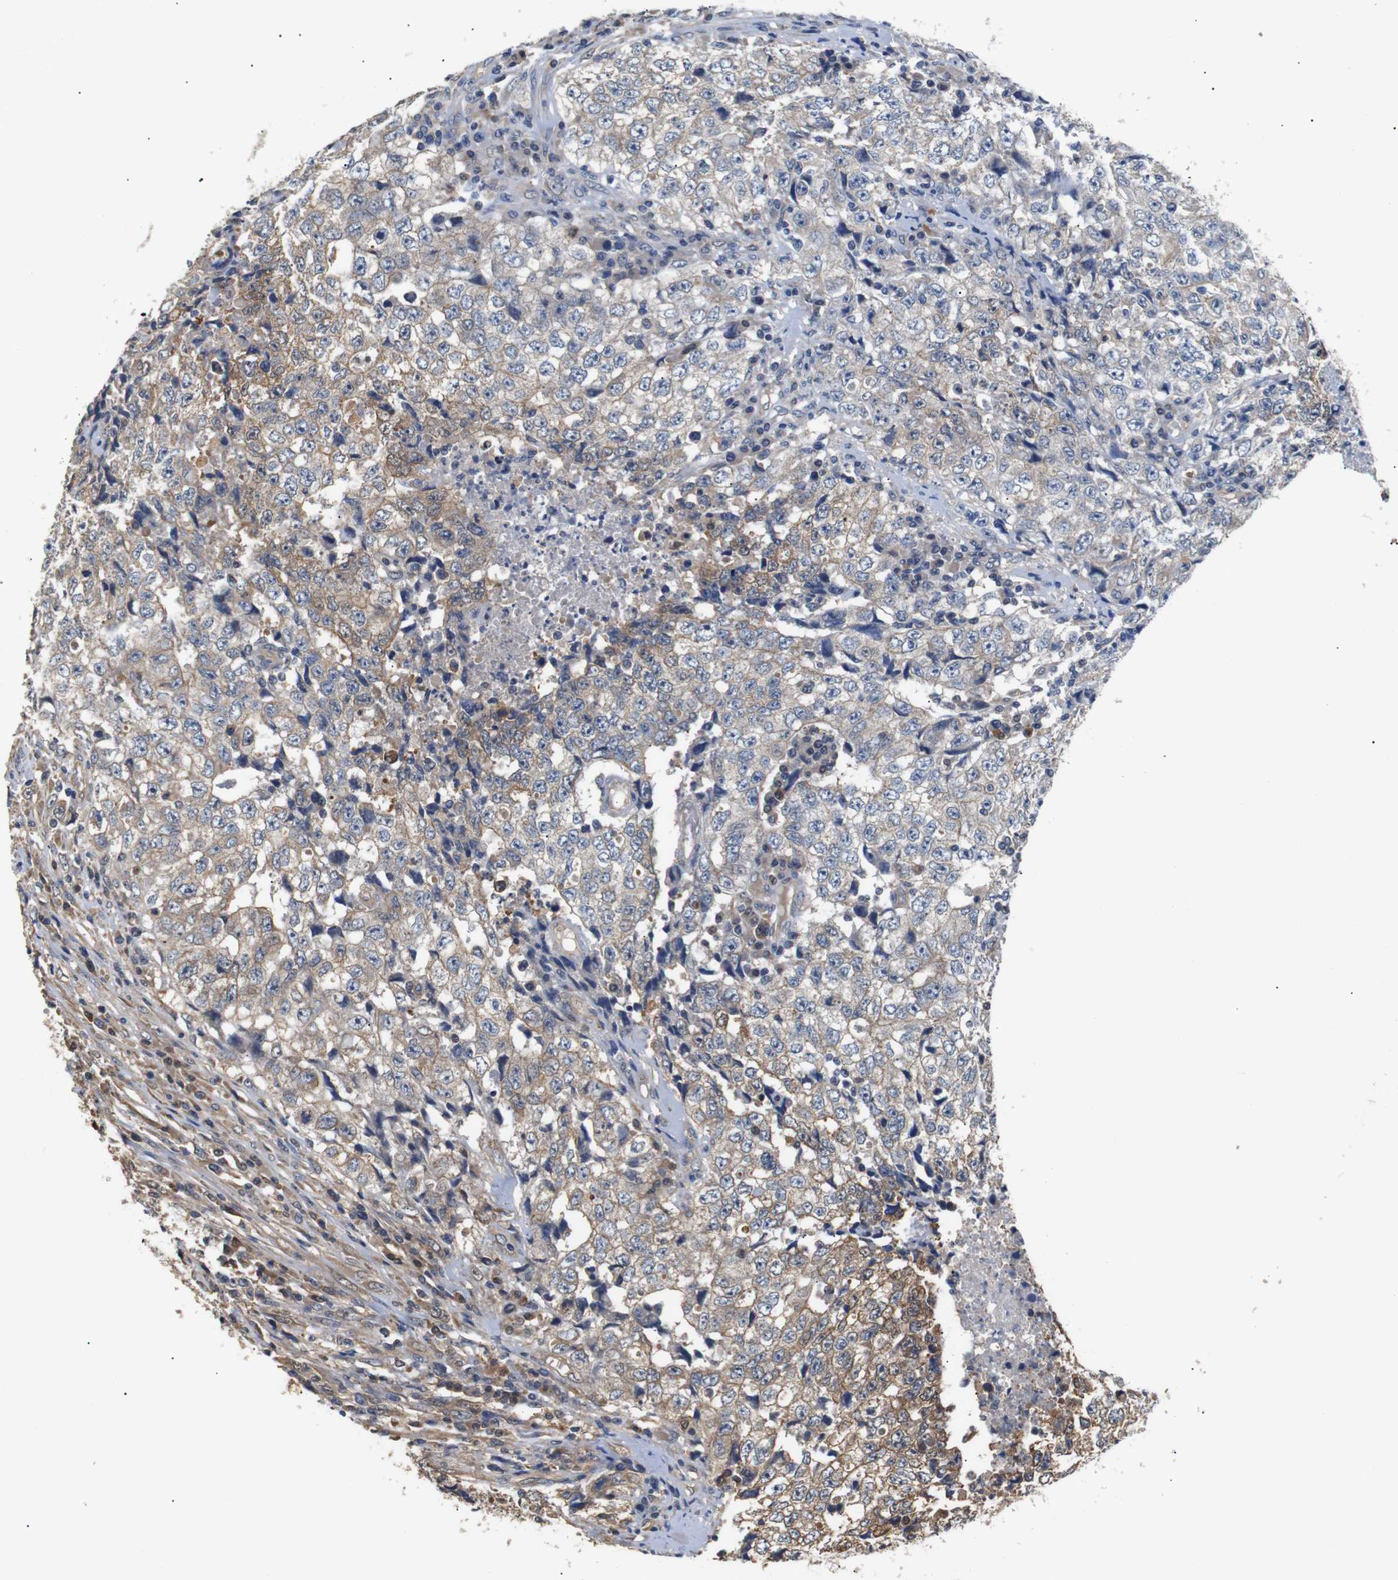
{"staining": {"intensity": "weak", "quantity": "25%-75%", "location": "cytoplasmic/membranous"}, "tissue": "testis cancer", "cell_type": "Tumor cells", "image_type": "cancer", "snomed": [{"axis": "morphology", "description": "Necrosis, NOS"}, {"axis": "morphology", "description": "Carcinoma, Embryonal, NOS"}, {"axis": "topography", "description": "Testis"}], "caption": "Protein staining of testis cancer tissue reveals weak cytoplasmic/membranous positivity in about 25%-75% of tumor cells.", "gene": "DDR1", "patient": {"sex": "male", "age": 19}}